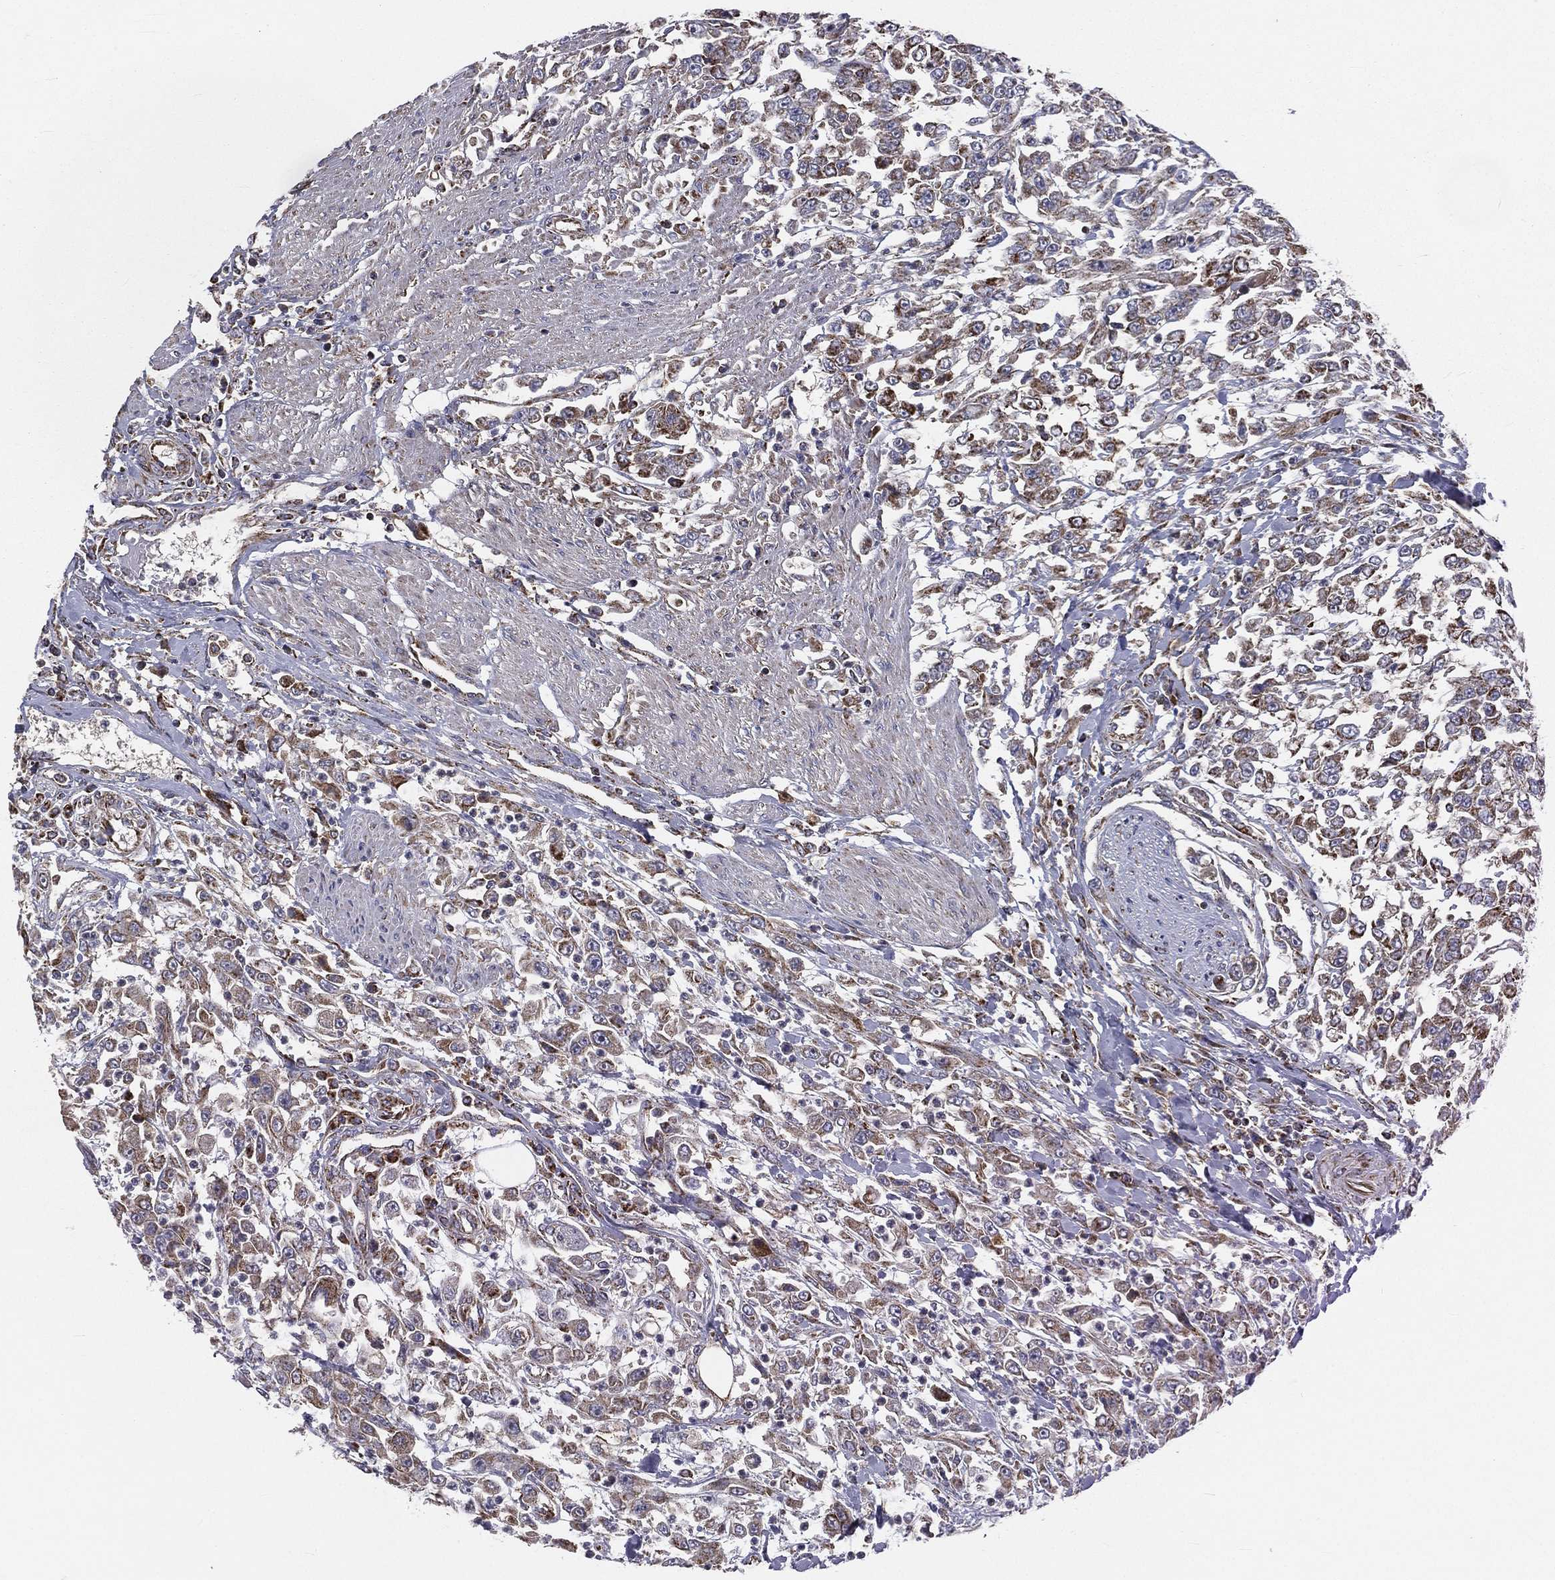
{"staining": {"intensity": "moderate", "quantity": ">75%", "location": "cytoplasmic/membranous"}, "tissue": "urothelial cancer", "cell_type": "Tumor cells", "image_type": "cancer", "snomed": [{"axis": "morphology", "description": "Urothelial carcinoma, High grade"}, {"axis": "topography", "description": "Urinary bladder"}], "caption": "Protein staining of high-grade urothelial carcinoma tissue reveals moderate cytoplasmic/membranous expression in approximately >75% of tumor cells.", "gene": "GPD1", "patient": {"sex": "male", "age": 46}}